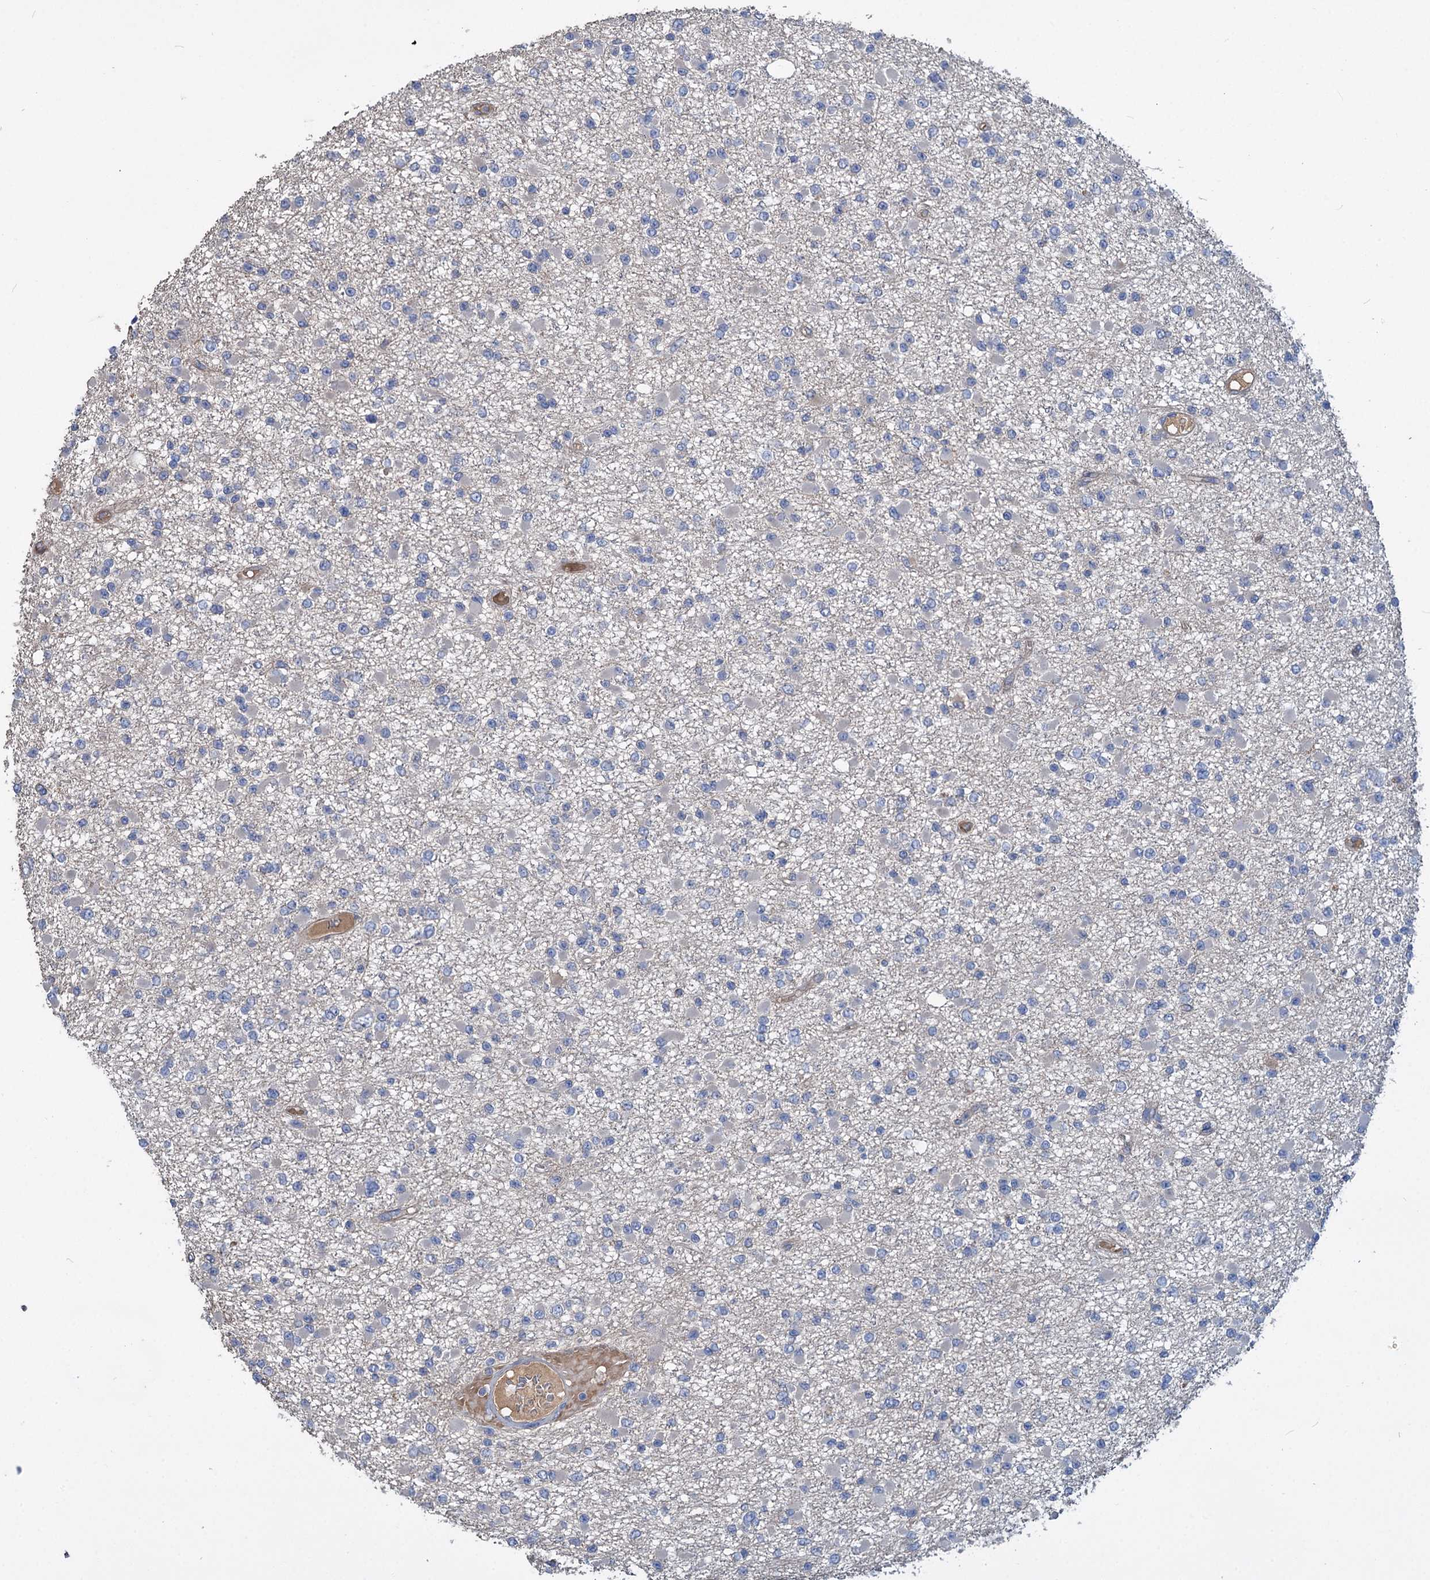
{"staining": {"intensity": "negative", "quantity": "none", "location": "none"}, "tissue": "glioma", "cell_type": "Tumor cells", "image_type": "cancer", "snomed": [{"axis": "morphology", "description": "Glioma, malignant, Low grade"}, {"axis": "topography", "description": "Brain"}], "caption": "Malignant glioma (low-grade) stained for a protein using IHC exhibits no expression tumor cells.", "gene": "URAD", "patient": {"sex": "female", "age": 22}}